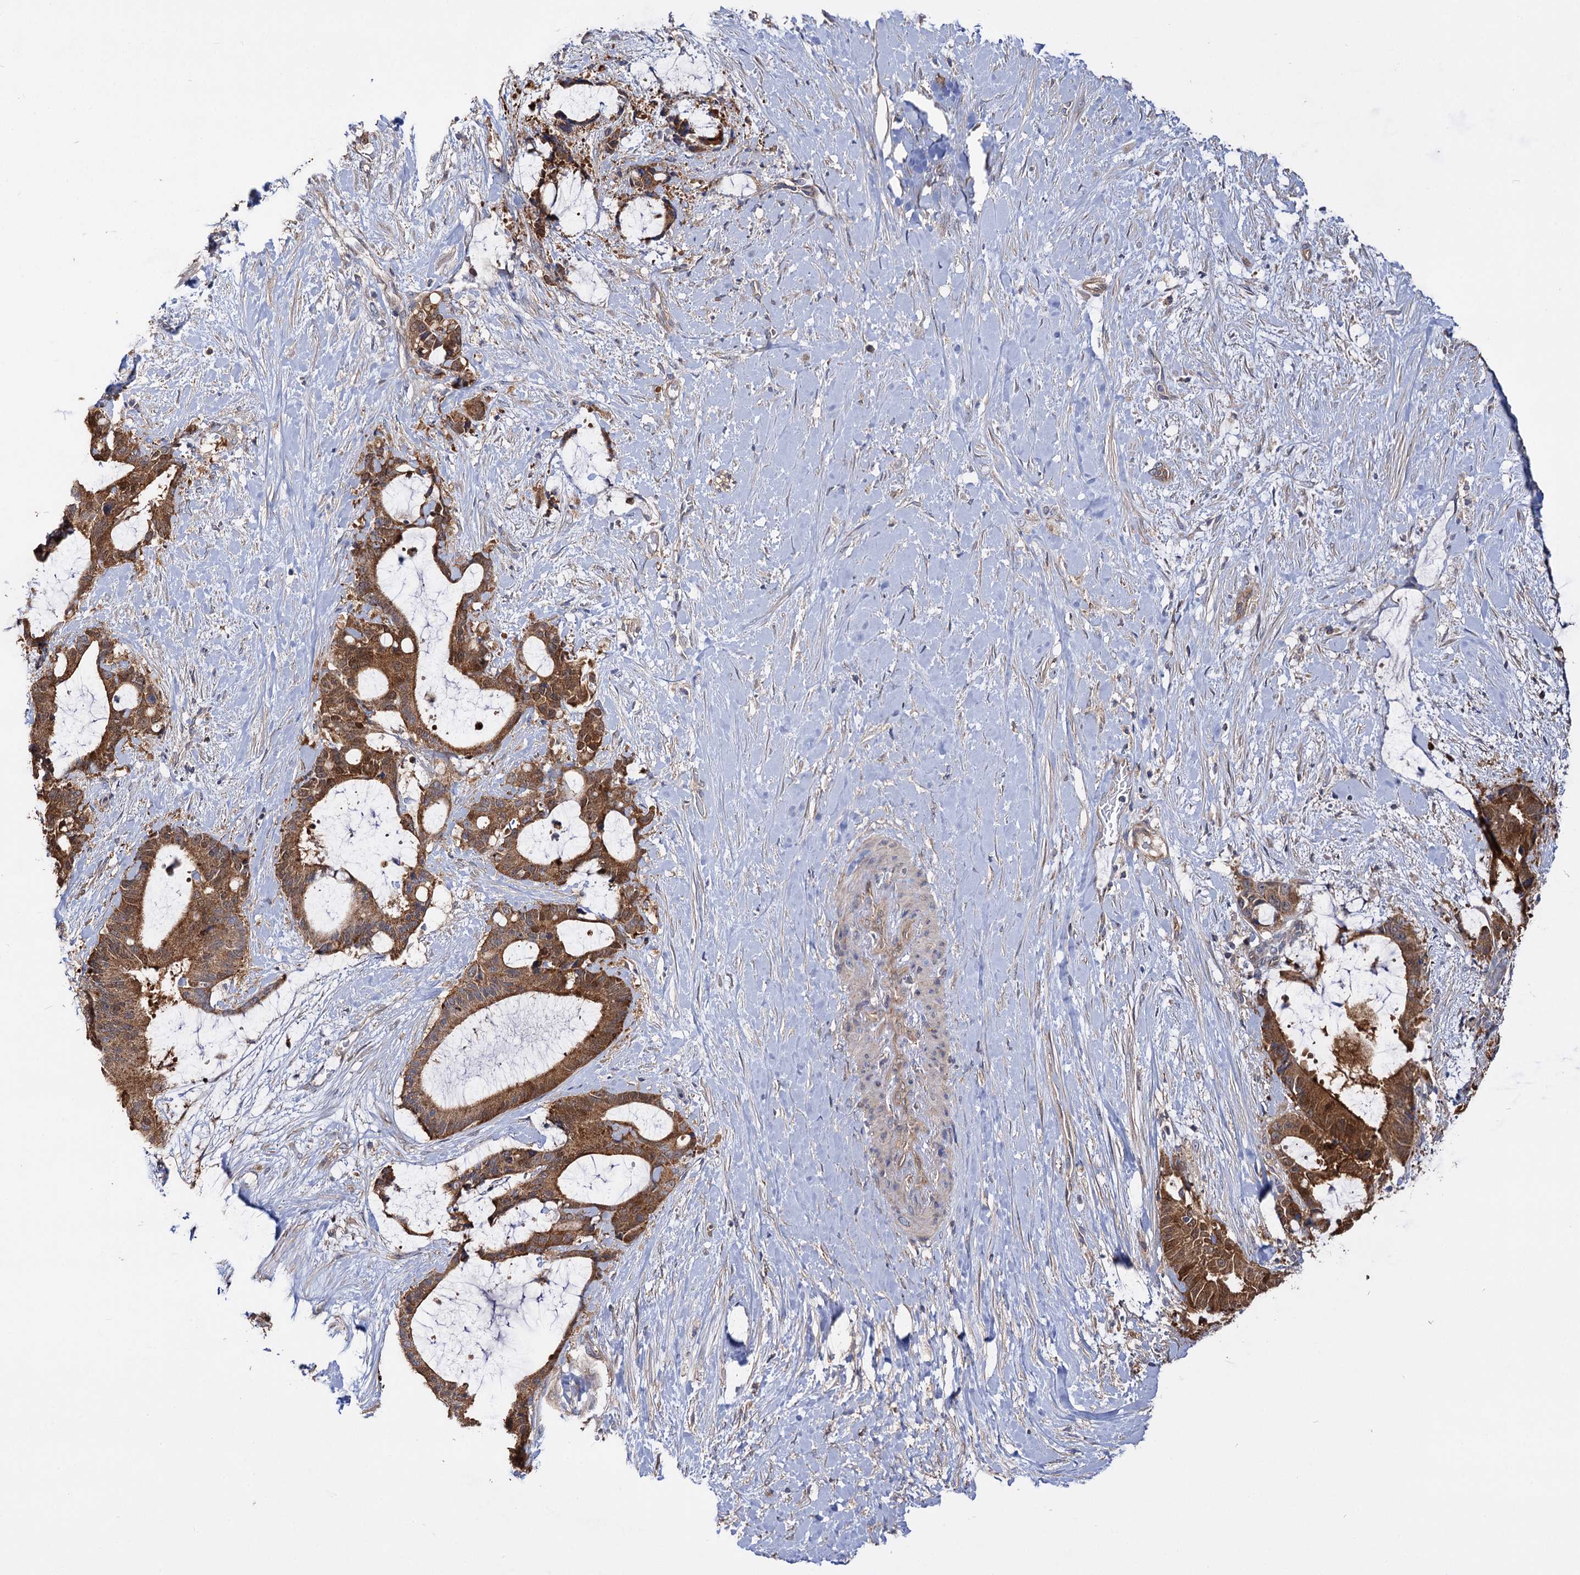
{"staining": {"intensity": "moderate", "quantity": ">75%", "location": "cytoplasmic/membranous"}, "tissue": "liver cancer", "cell_type": "Tumor cells", "image_type": "cancer", "snomed": [{"axis": "morphology", "description": "Normal tissue, NOS"}, {"axis": "morphology", "description": "Cholangiocarcinoma"}, {"axis": "topography", "description": "Liver"}, {"axis": "topography", "description": "Peripheral nerve tissue"}], "caption": "High-magnification brightfield microscopy of liver cancer (cholangiocarcinoma) stained with DAB (brown) and counterstained with hematoxylin (blue). tumor cells exhibit moderate cytoplasmic/membranous staining is present in approximately>75% of cells.", "gene": "IDI1", "patient": {"sex": "female", "age": 73}}